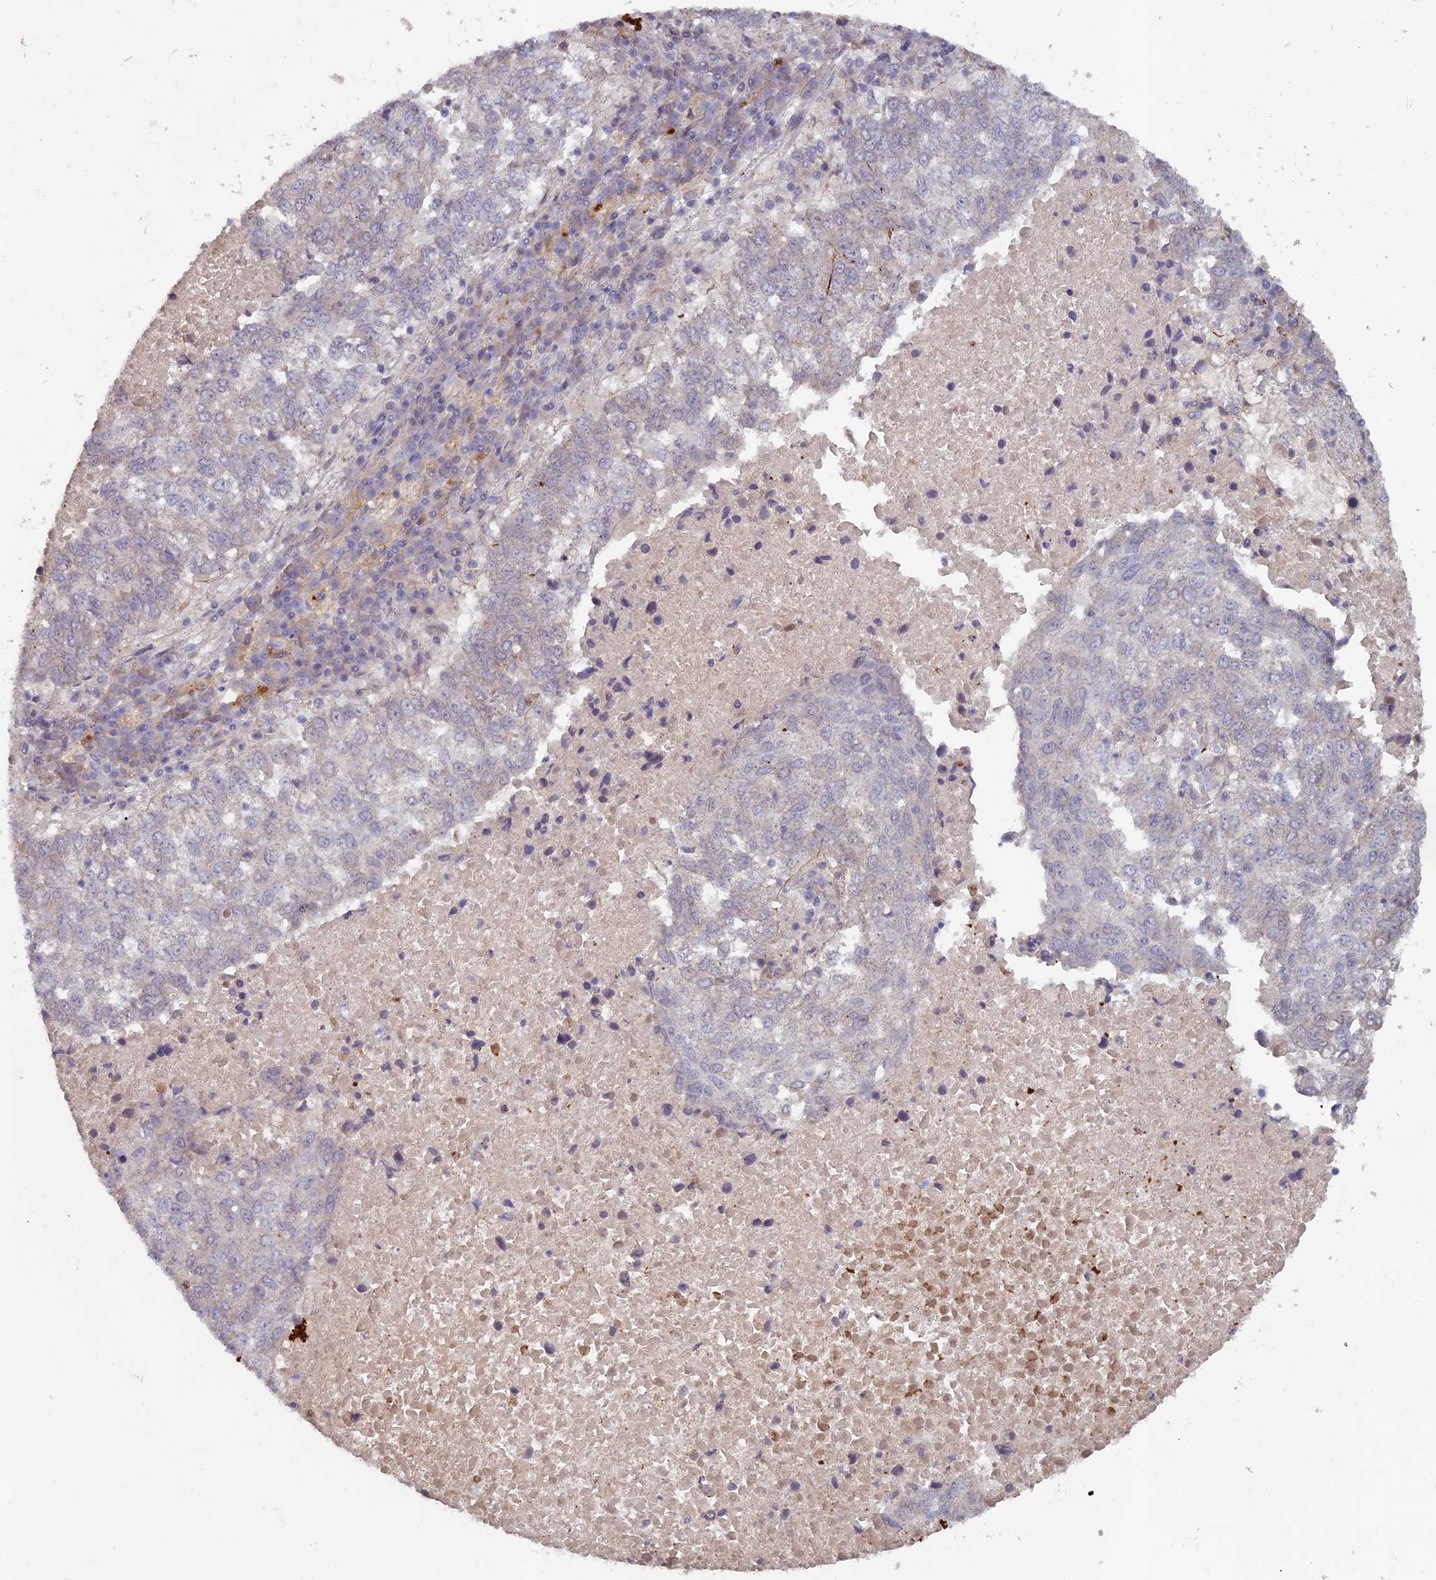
{"staining": {"intensity": "negative", "quantity": "none", "location": "none"}, "tissue": "lung cancer", "cell_type": "Tumor cells", "image_type": "cancer", "snomed": [{"axis": "morphology", "description": "Squamous cell carcinoma, NOS"}, {"axis": "topography", "description": "Lung"}], "caption": "Micrograph shows no significant protein expression in tumor cells of lung squamous cell carcinoma.", "gene": "RCCD1", "patient": {"sex": "male", "age": 73}}